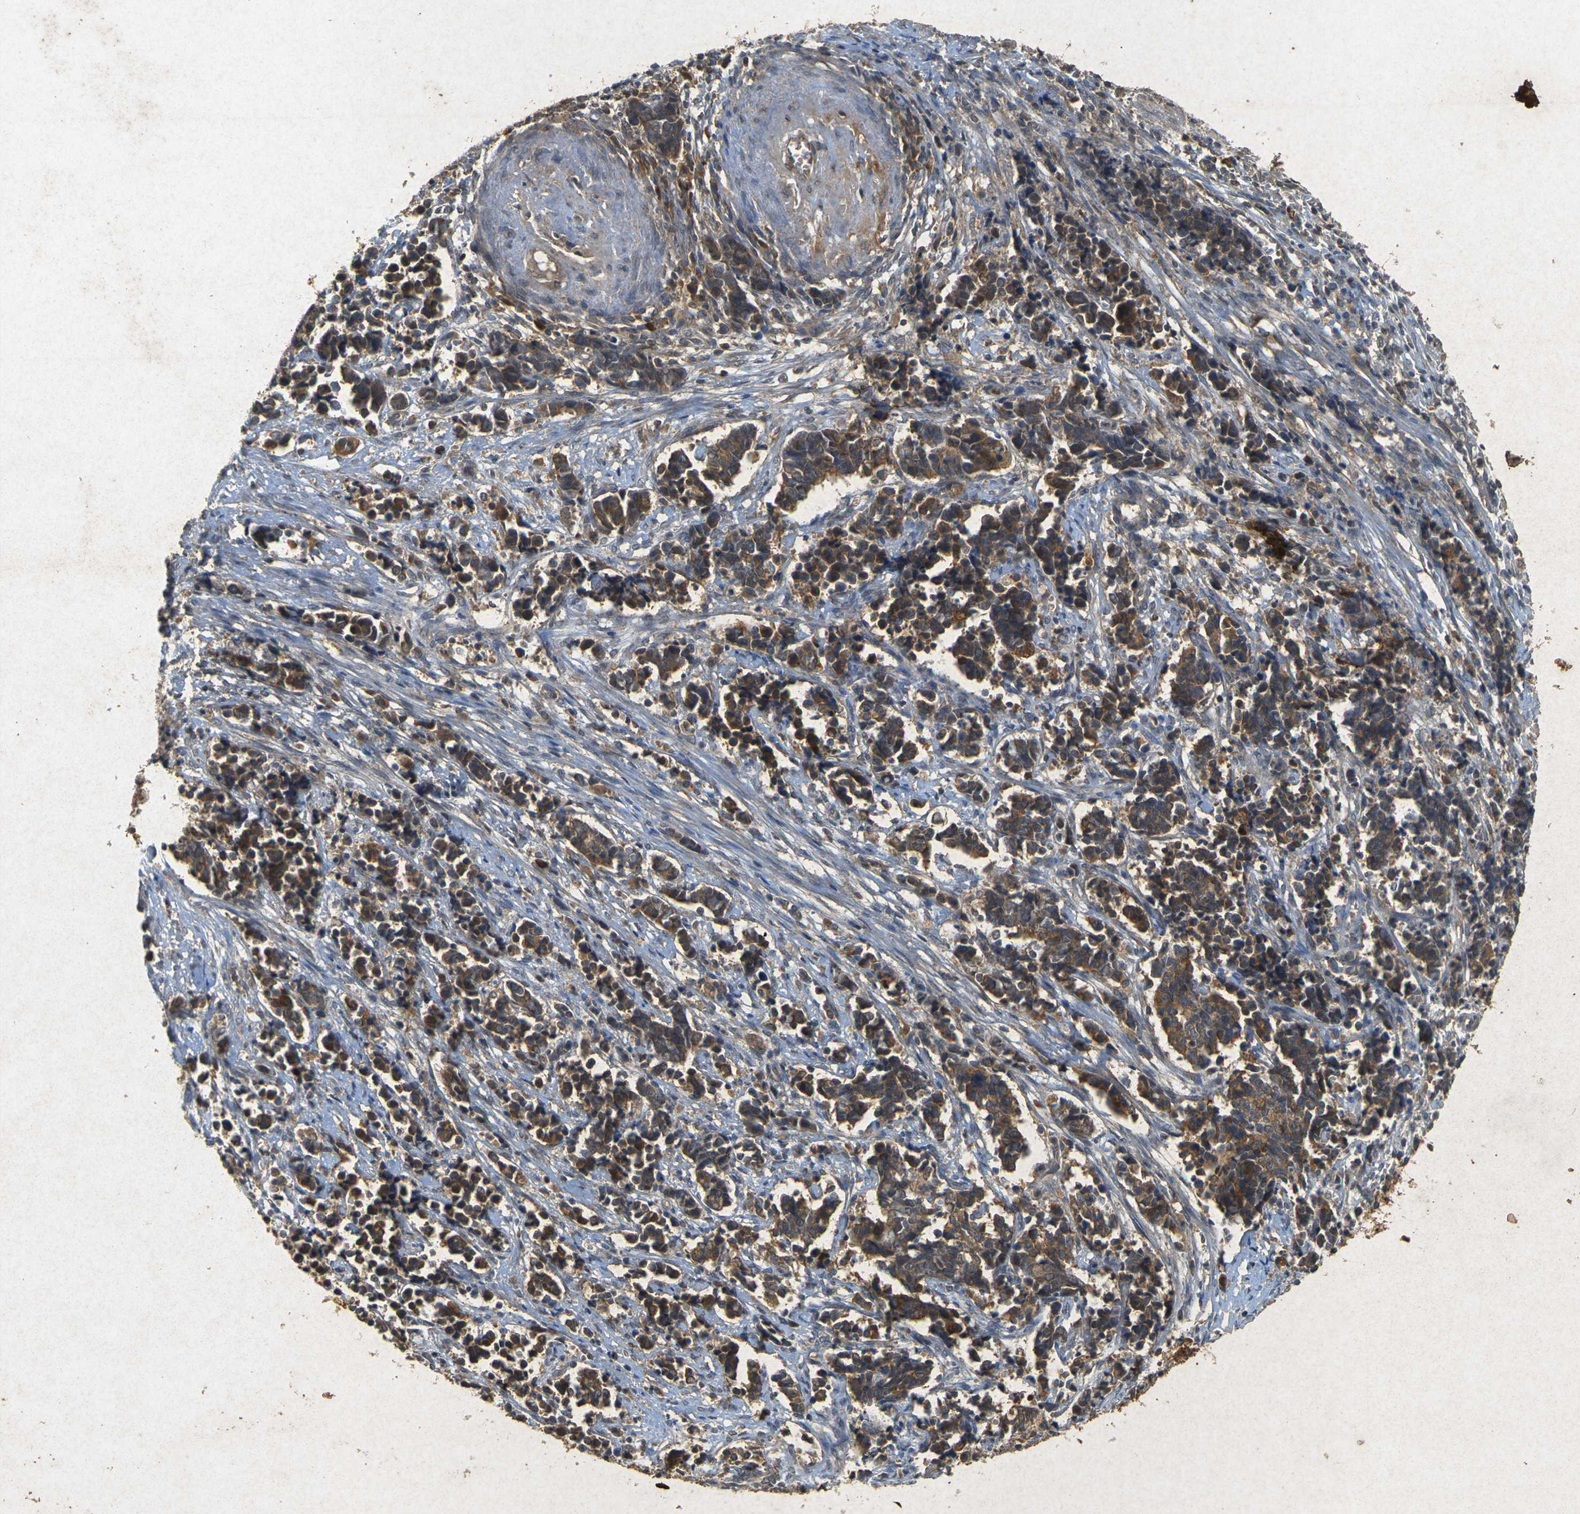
{"staining": {"intensity": "moderate", "quantity": ">75%", "location": "cytoplasmic/membranous"}, "tissue": "cervical cancer", "cell_type": "Tumor cells", "image_type": "cancer", "snomed": [{"axis": "morphology", "description": "Normal tissue, NOS"}, {"axis": "morphology", "description": "Squamous cell carcinoma, NOS"}, {"axis": "topography", "description": "Cervix"}], "caption": "Protein staining shows moderate cytoplasmic/membranous staining in about >75% of tumor cells in cervical cancer (squamous cell carcinoma).", "gene": "ERN1", "patient": {"sex": "female", "age": 35}}